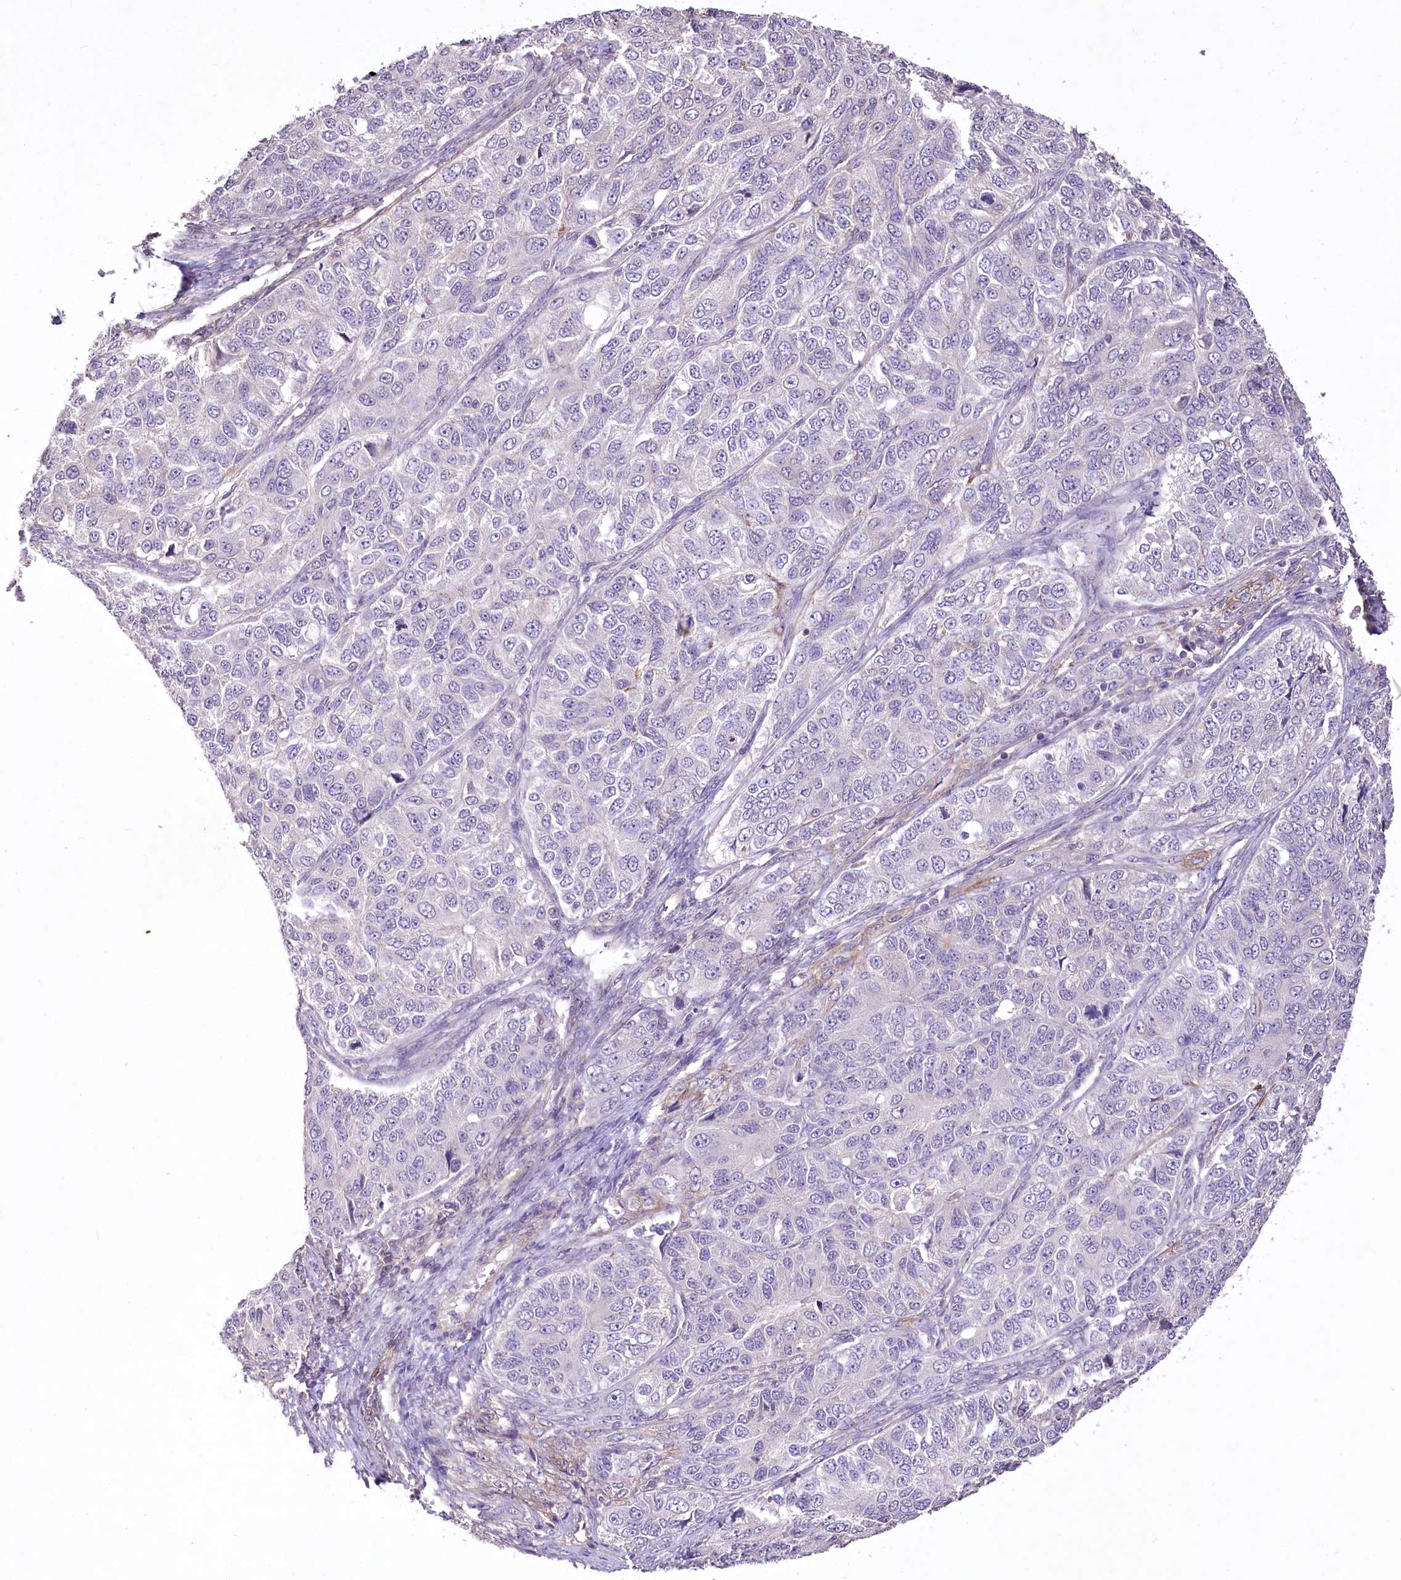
{"staining": {"intensity": "negative", "quantity": "none", "location": "none"}, "tissue": "ovarian cancer", "cell_type": "Tumor cells", "image_type": "cancer", "snomed": [{"axis": "morphology", "description": "Carcinoma, endometroid"}, {"axis": "topography", "description": "Ovary"}], "caption": "A micrograph of ovarian endometroid carcinoma stained for a protein exhibits no brown staining in tumor cells.", "gene": "ENPP1", "patient": {"sex": "female", "age": 51}}